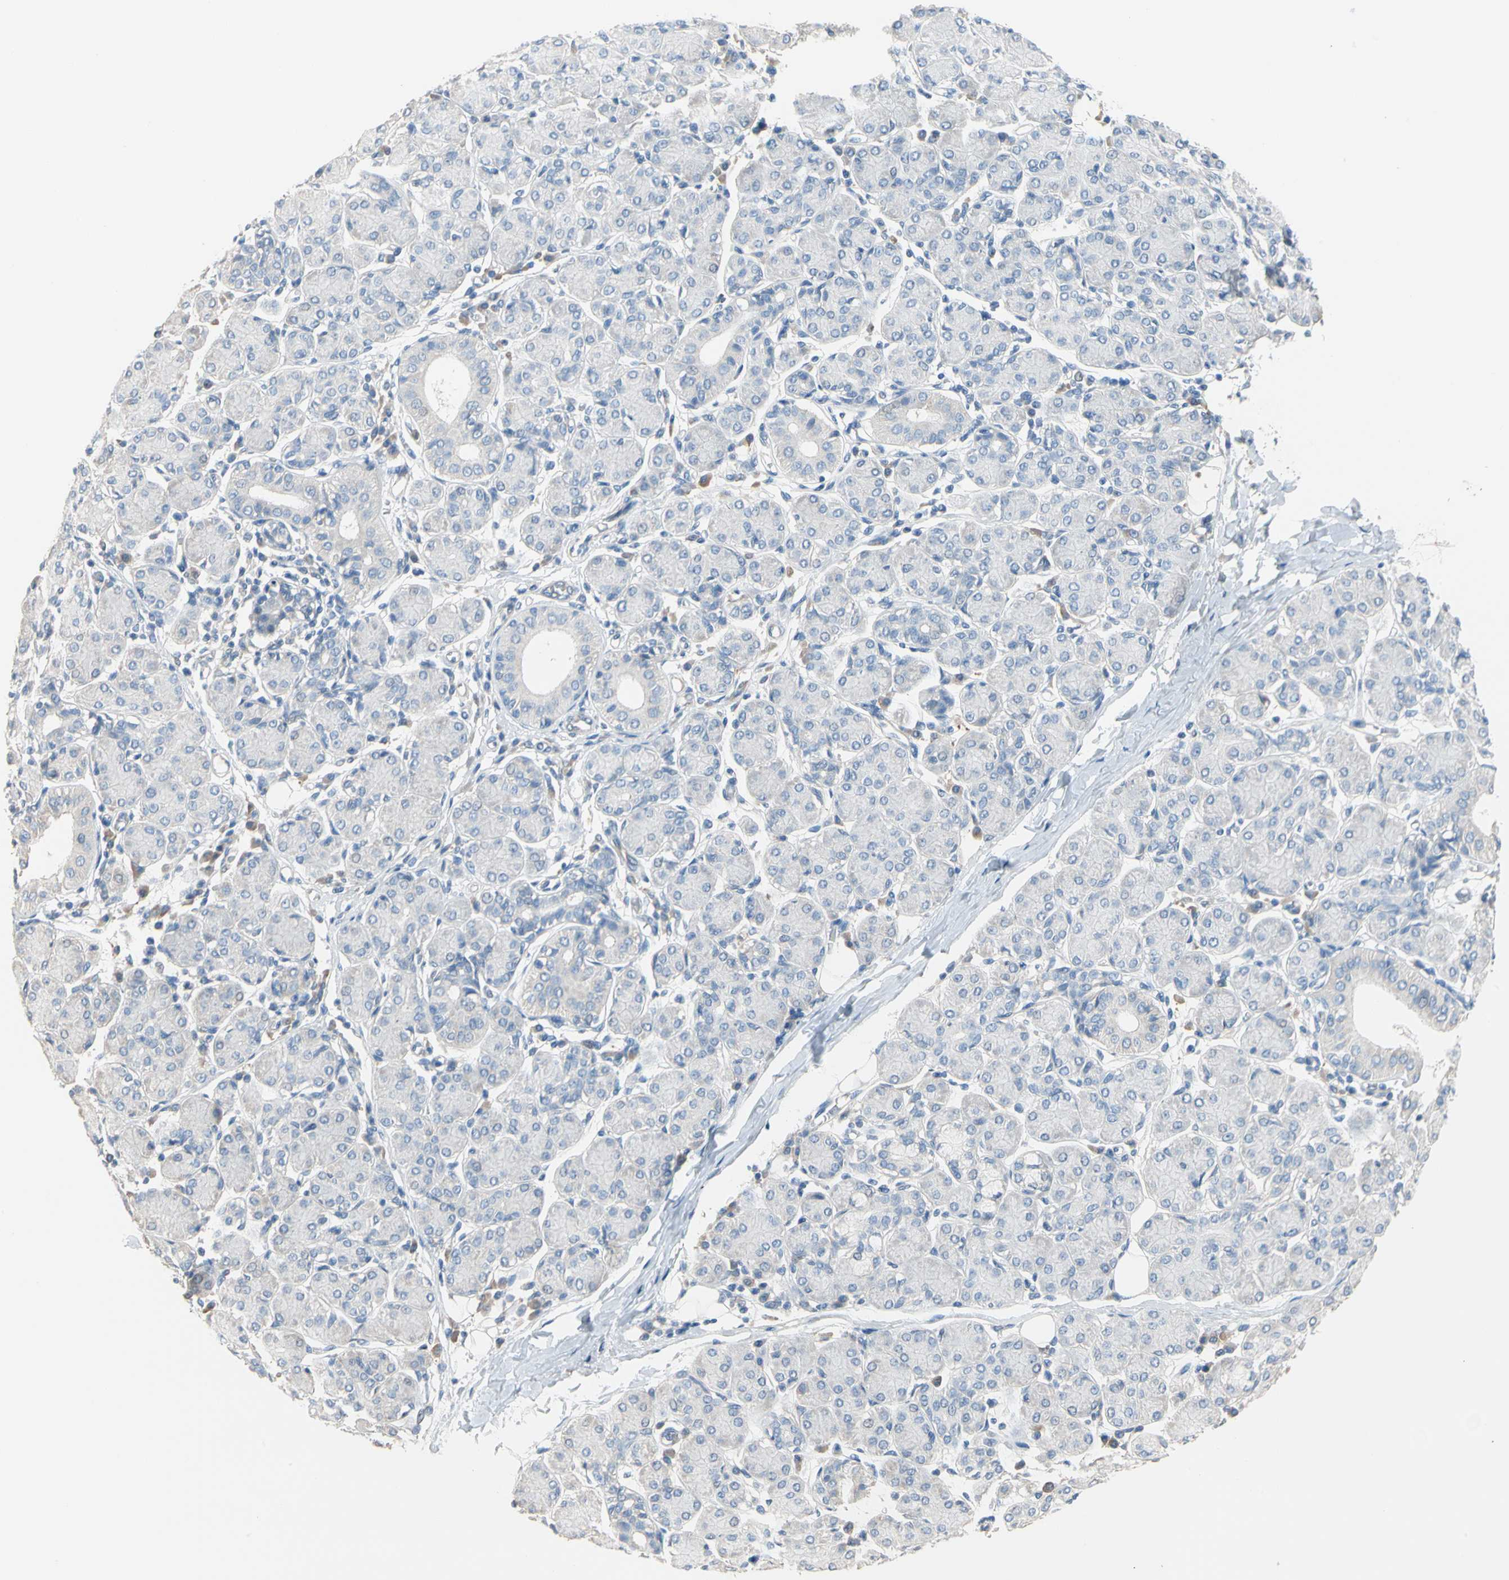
{"staining": {"intensity": "negative", "quantity": "none", "location": "none"}, "tissue": "salivary gland", "cell_type": "Glandular cells", "image_type": "normal", "snomed": [{"axis": "morphology", "description": "Normal tissue, NOS"}, {"axis": "morphology", "description": "Inflammation, NOS"}, {"axis": "topography", "description": "Lymph node"}, {"axis": "topography", "description": "Salivary gland"}], "caption": "A high-resolution image shows IHC staining of benign salivary gland, which exhibits no significant positivity in glandular cells.", "gene": "BBOX1", "patient": {"sex": "male", "age": 3}}